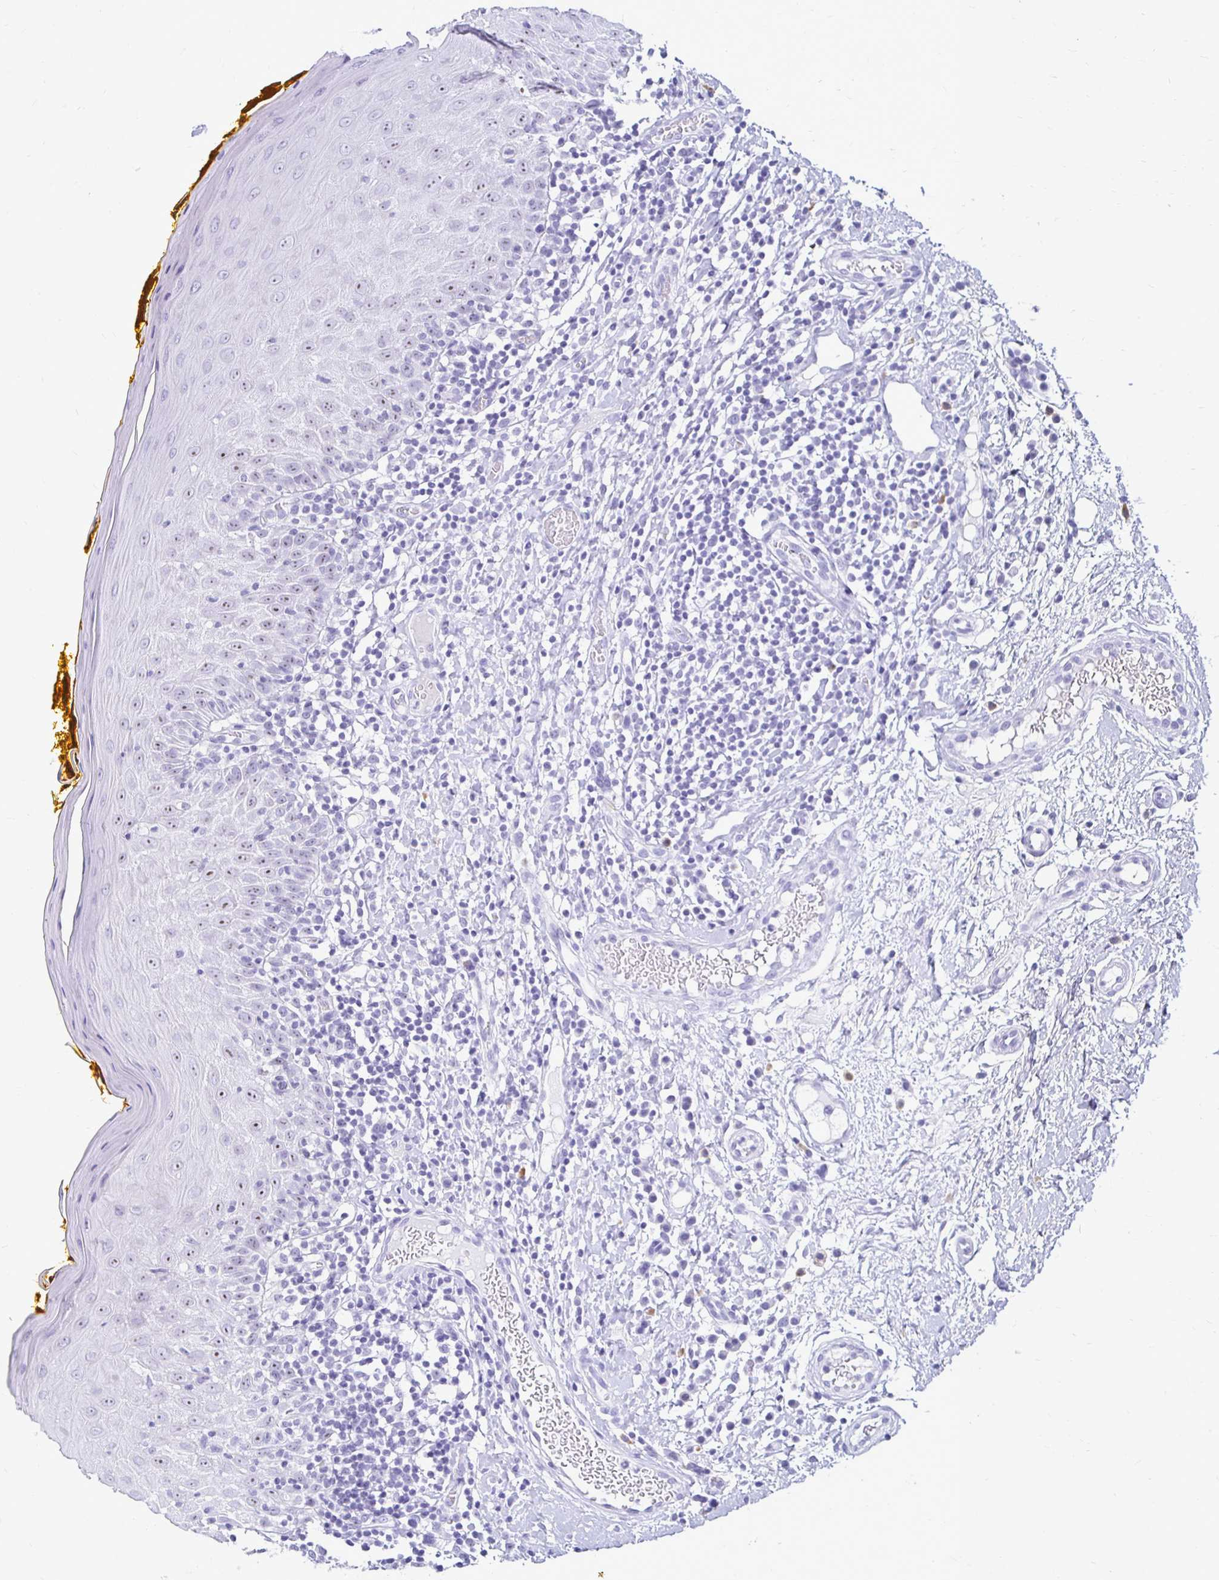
{"staining": {"intensity": "negative", "quantity": "none", "location": "none"}, "tissue": "oral mucosa", "cell_type": "Squamous epithelial cells", "image_type": "normal", "snomed": [{"axis": "morphology", "description": "Normal tissue, NOS"}, {"axis": "topography", "description": "Oral tissue"}, {"axis": "topography", "description": "Tounge, NOS"}], "caption": "Protein analysis of unremarkable oral mucosa shows no significant positivity in squamous epithelial cells.", "gene": "CST6", "patient": {"sex": "female", "age": 58}}